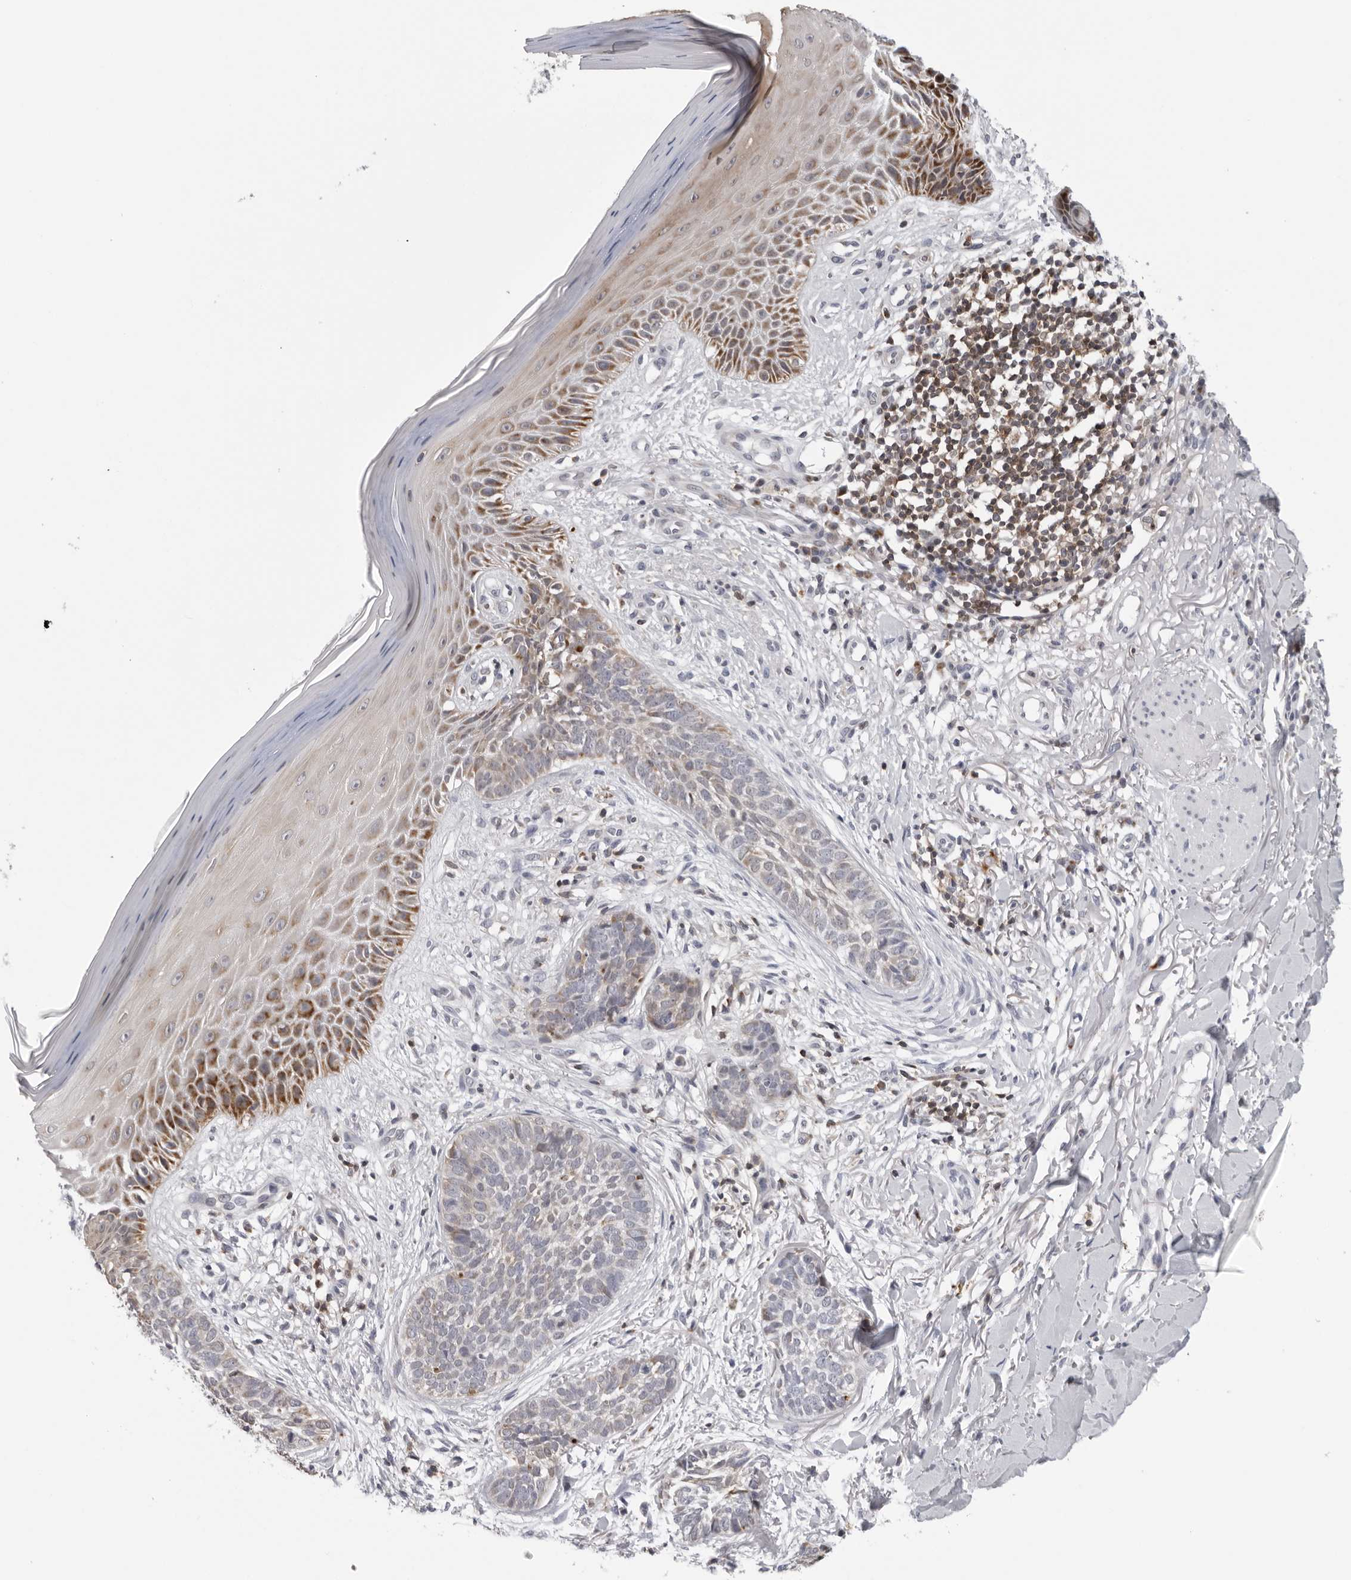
{"staining": {"intensity": "weak", "quantity": "25%-75%", "location": "cytoplasmic/membranous"}, "tissue": "skin cancer", "cell_type": "Tumor cells", "image_type": "cancer", "snomed": [{"axis": "morphology", "description": "Normal tissue, NOS"}, {"axis": "morphology", "description": "Basal cell carcinoma"}, {"axis": "topography", "description": "Skin"}], "caption": "The image exhibits staining of skin cancer, revealing weak cytoplasmic/membranous protein positivity (brown color) within tumor cells.", "gene": "CPT2", "patient": {"sex": "male", "age": 67}}